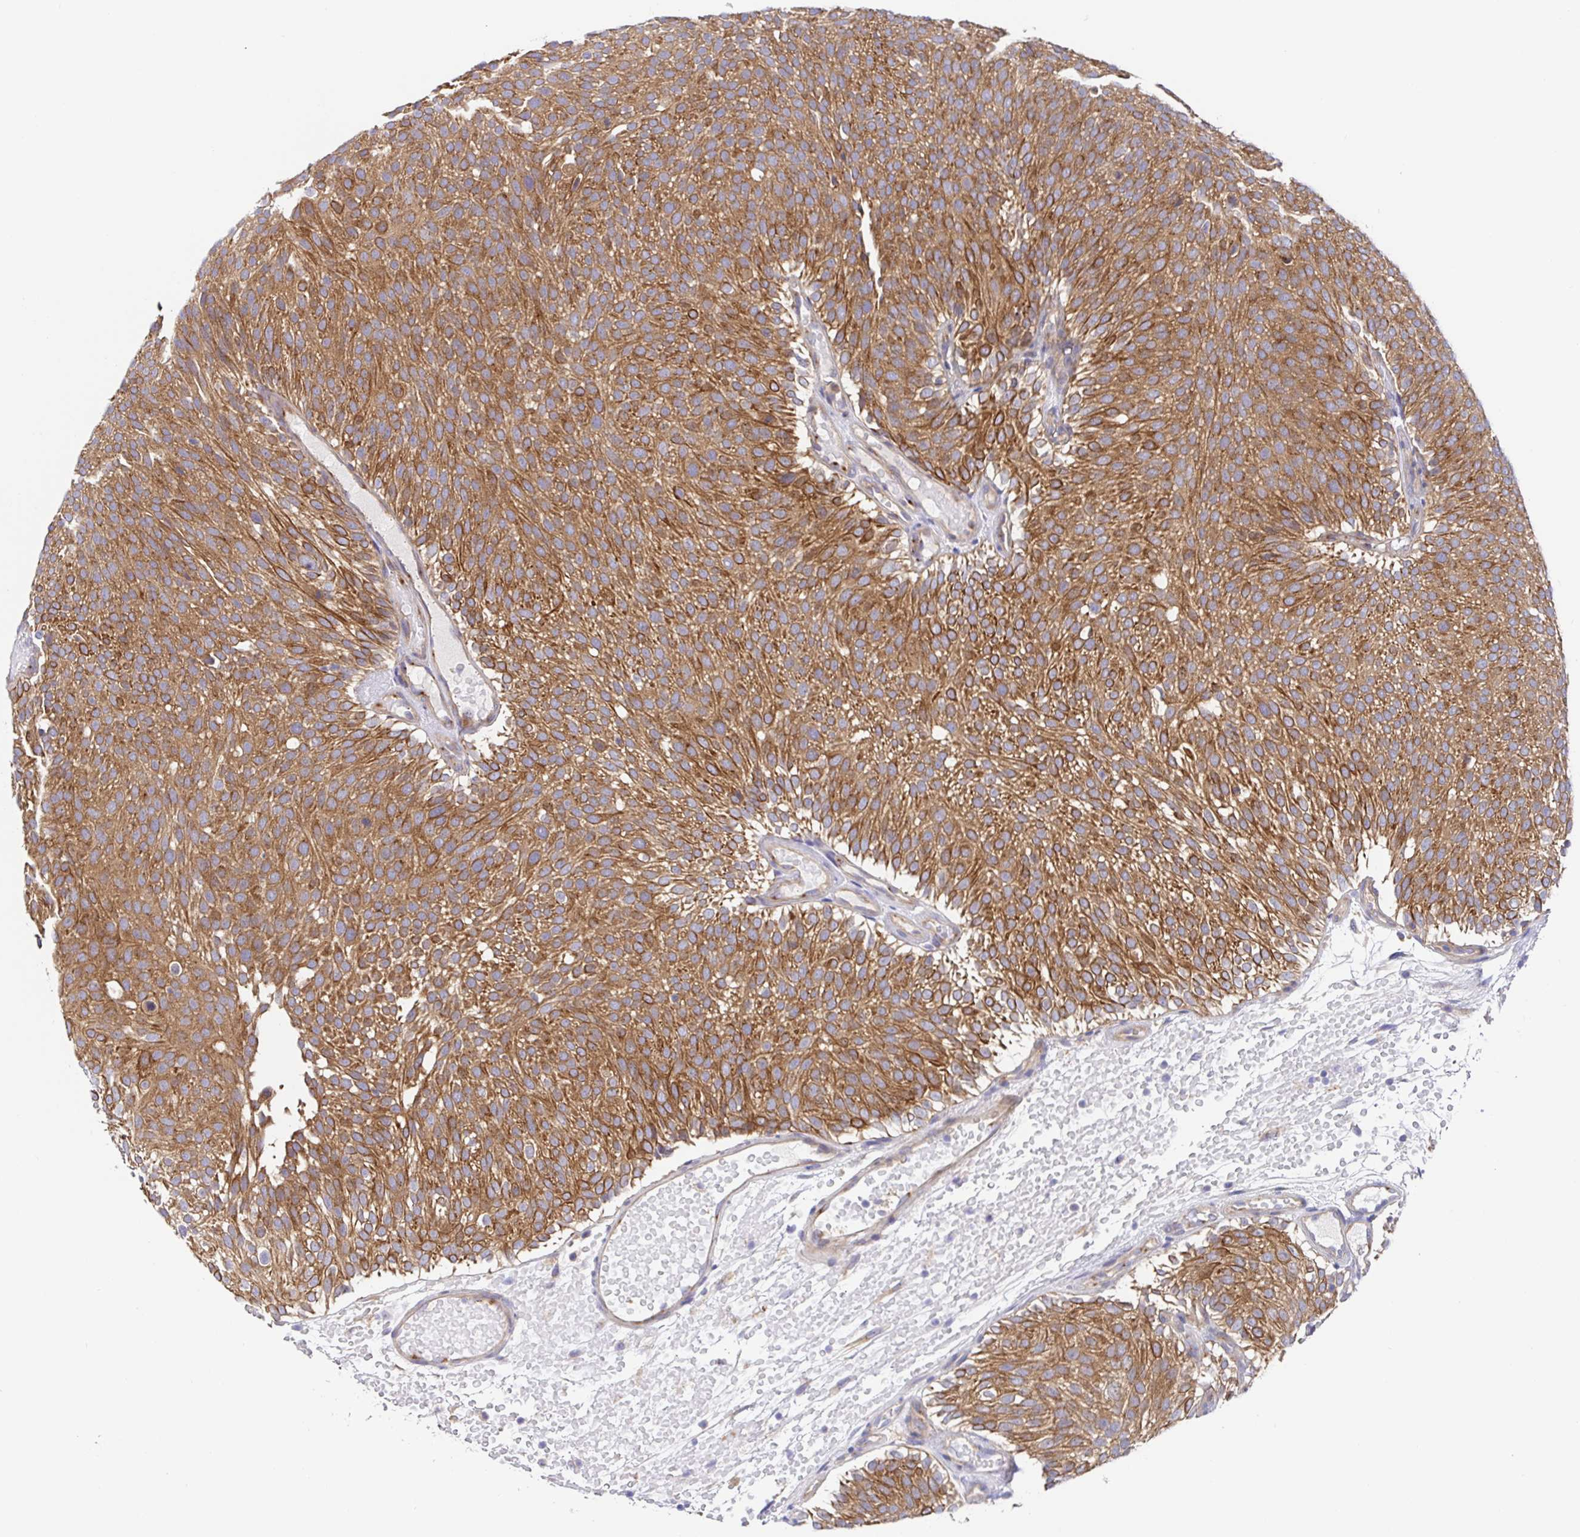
{"staining": {"intensity": "strong", "quantity": ">75%", "location": "cytoplasmic/membranous"}, "tissue": "urothelial cancer", "cell_type": "Tumor cells", "image_type": "cancer", "snomed": [{"axis": "morphology", "description": "Urothelial carcinoma, Low grade"}, {"axis": "topography", "description": "Urinary bladder"}], "caption": "Strong cytoplasmic/membranous staining for a protein is present in about >75% of tumor cells of low-grade urothelial carcinoma using immunohistochemistry.", "gene": "GOLGA1", "patient": {"sex": "male", "age": 78}}